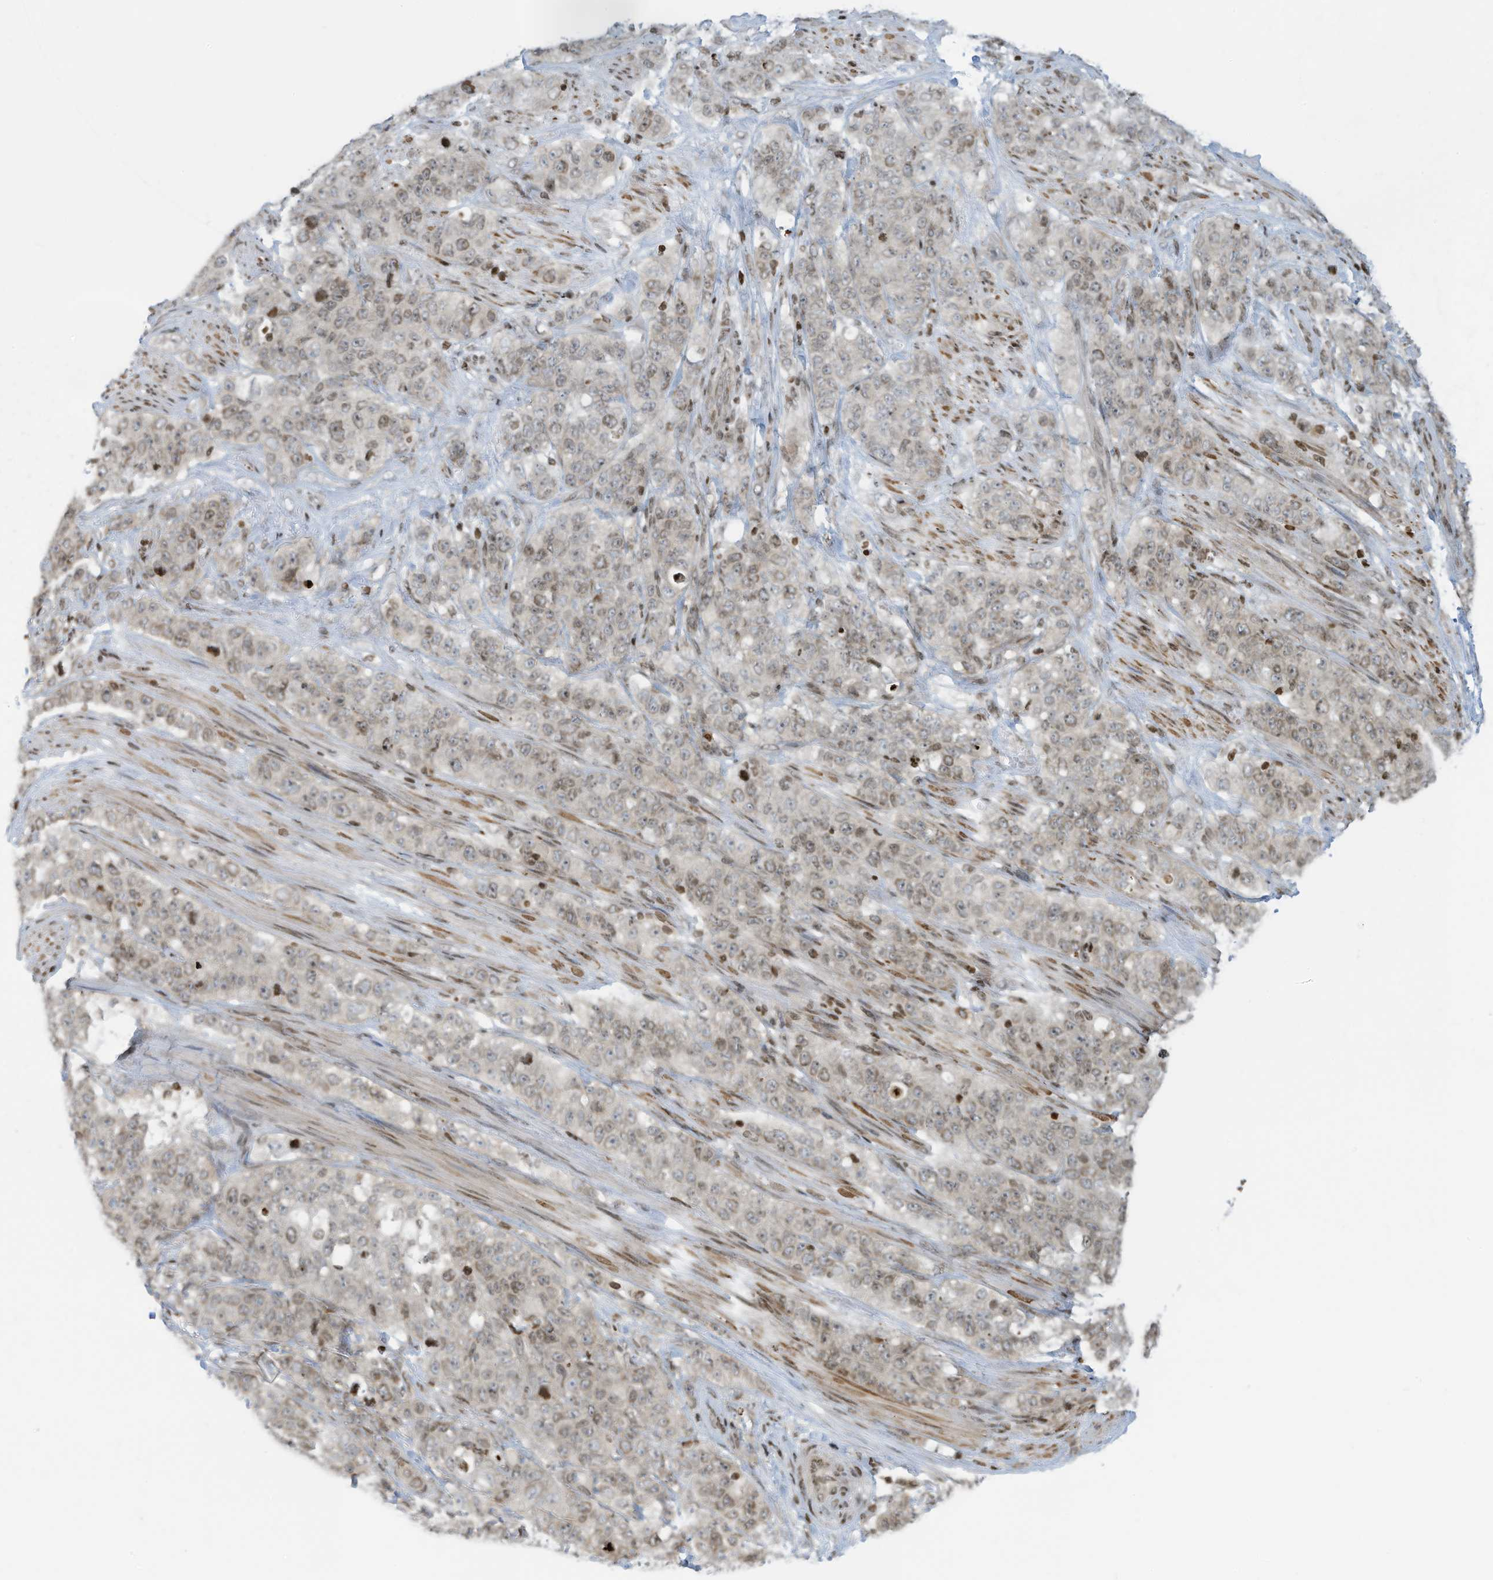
{"staining": {"intensity": "weak", "quantity": "<25%", "location": "cytoplasmic/membranous,nuclear"}, "tissue": "stomach cancer", "cell_type": "Tumor cells", "image_type": "cancer", "snomed": [{"axis": "morphology", "description": "Adenocarcinoma, NOS"}, {"axis": "topography", "description": "Stomach"}], "caption": "Immunohistochemistry (IHC) image of neoplastic tissue: human stomach cancer (adenocarcinoma) stained with DAB displays no significant protein expression in tumor cells.", "gene": "ADI1", "patient": {"sex": "male", "age": 48}}